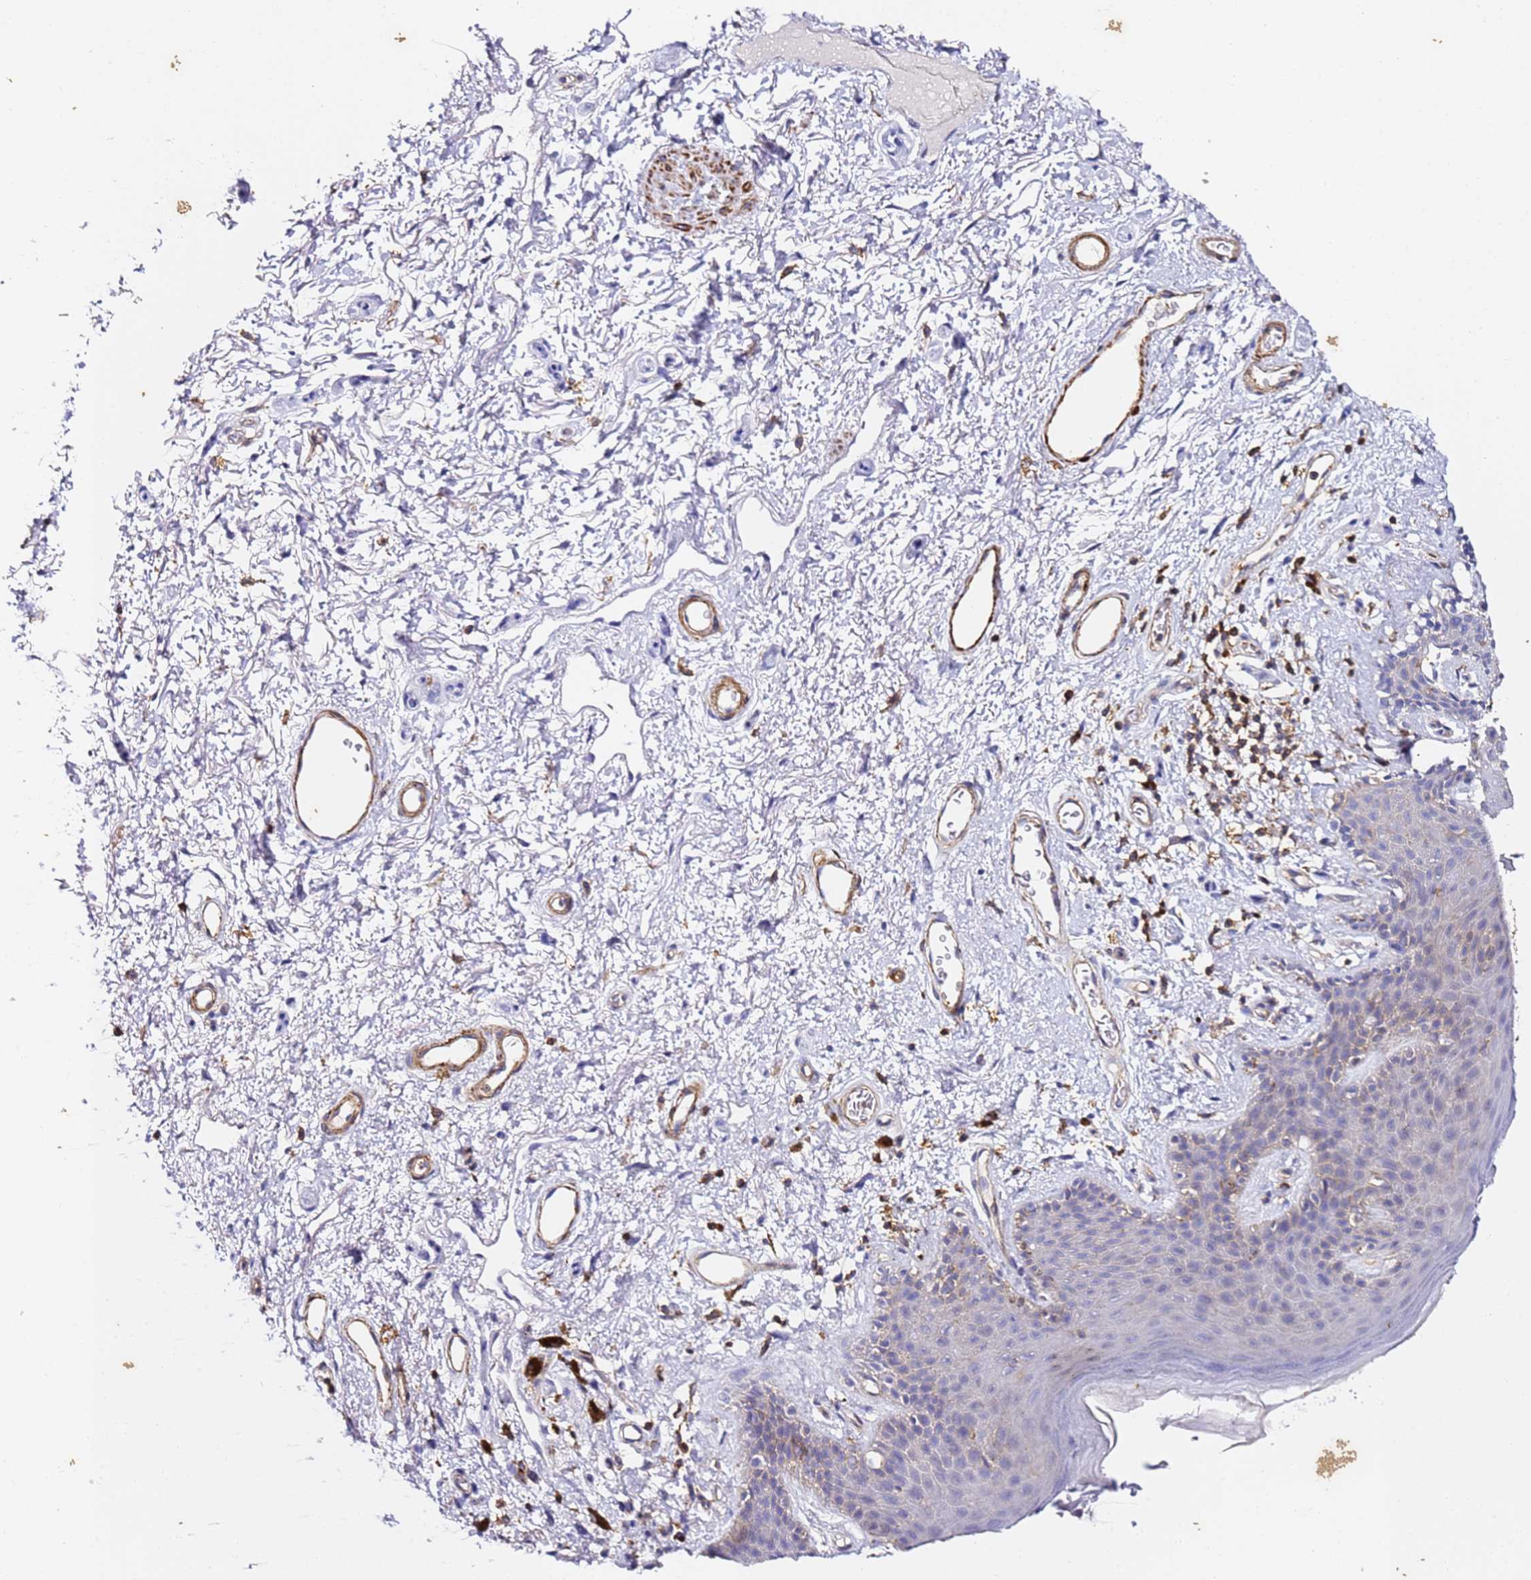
{"staining": {"intensity": "weak", "quantity": "<25%", "location": "cytoplasmic/membranous"}, "tissue": "skin", "cell_type": "Epidermal cells", "image_type": "normal", "snomed": [{"axis": "morphology", "description": "Normal tissue, NOS"}, {"axis": "topography", "description": "Anal"}], "caption": "This photomicrograph is of unremarkable skin stained with immunohistochemistry to label a protein in brown with the nuclei are counter-stained blue. There is no staining in epidermal cells.", "gene": "ZNF671", "patient": {"sex": "female", "age": 46}}